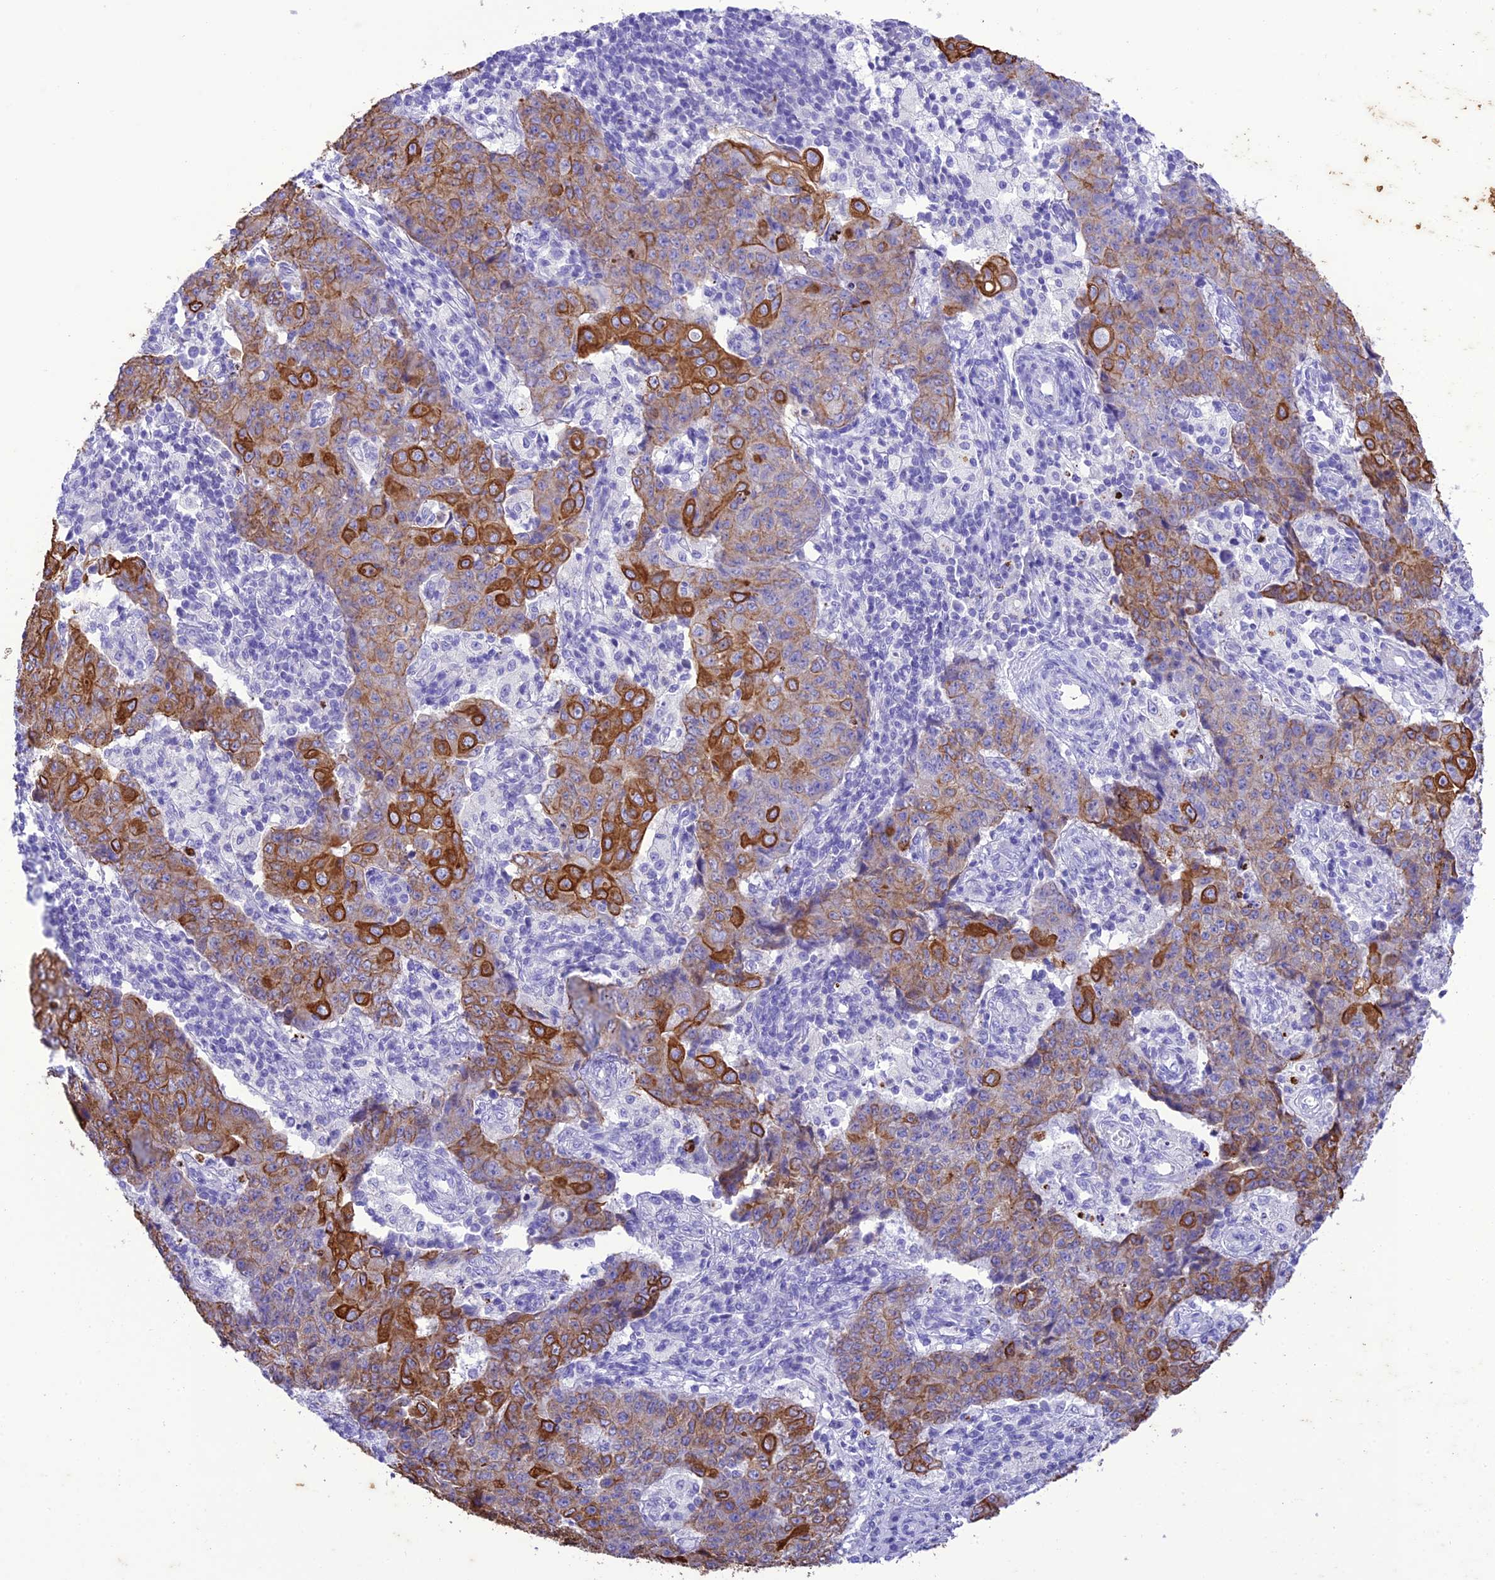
{"staining": {"intensity": "strong", "quantity": "25%-75%", "location": "cytoplasmic/membranous"}, "tissue": "ovarian cancer", "cell_type": "Tumor cells", "image_type": "cancer", "snomed": [{"axis": "morphology", "description": "Carcinoma, endometroid"}, {"axis": "topography", "description": "Ovary"}], "caption": "Immunohistochemical staining of endometroid carcinoma (ovarian) exhibits high levels of strong cytoplasmic/membranous protein positivity in about 25%-75% of tumor cells.", "gene": "VPS52", "patient": {"sex": "female", "age": 42}}